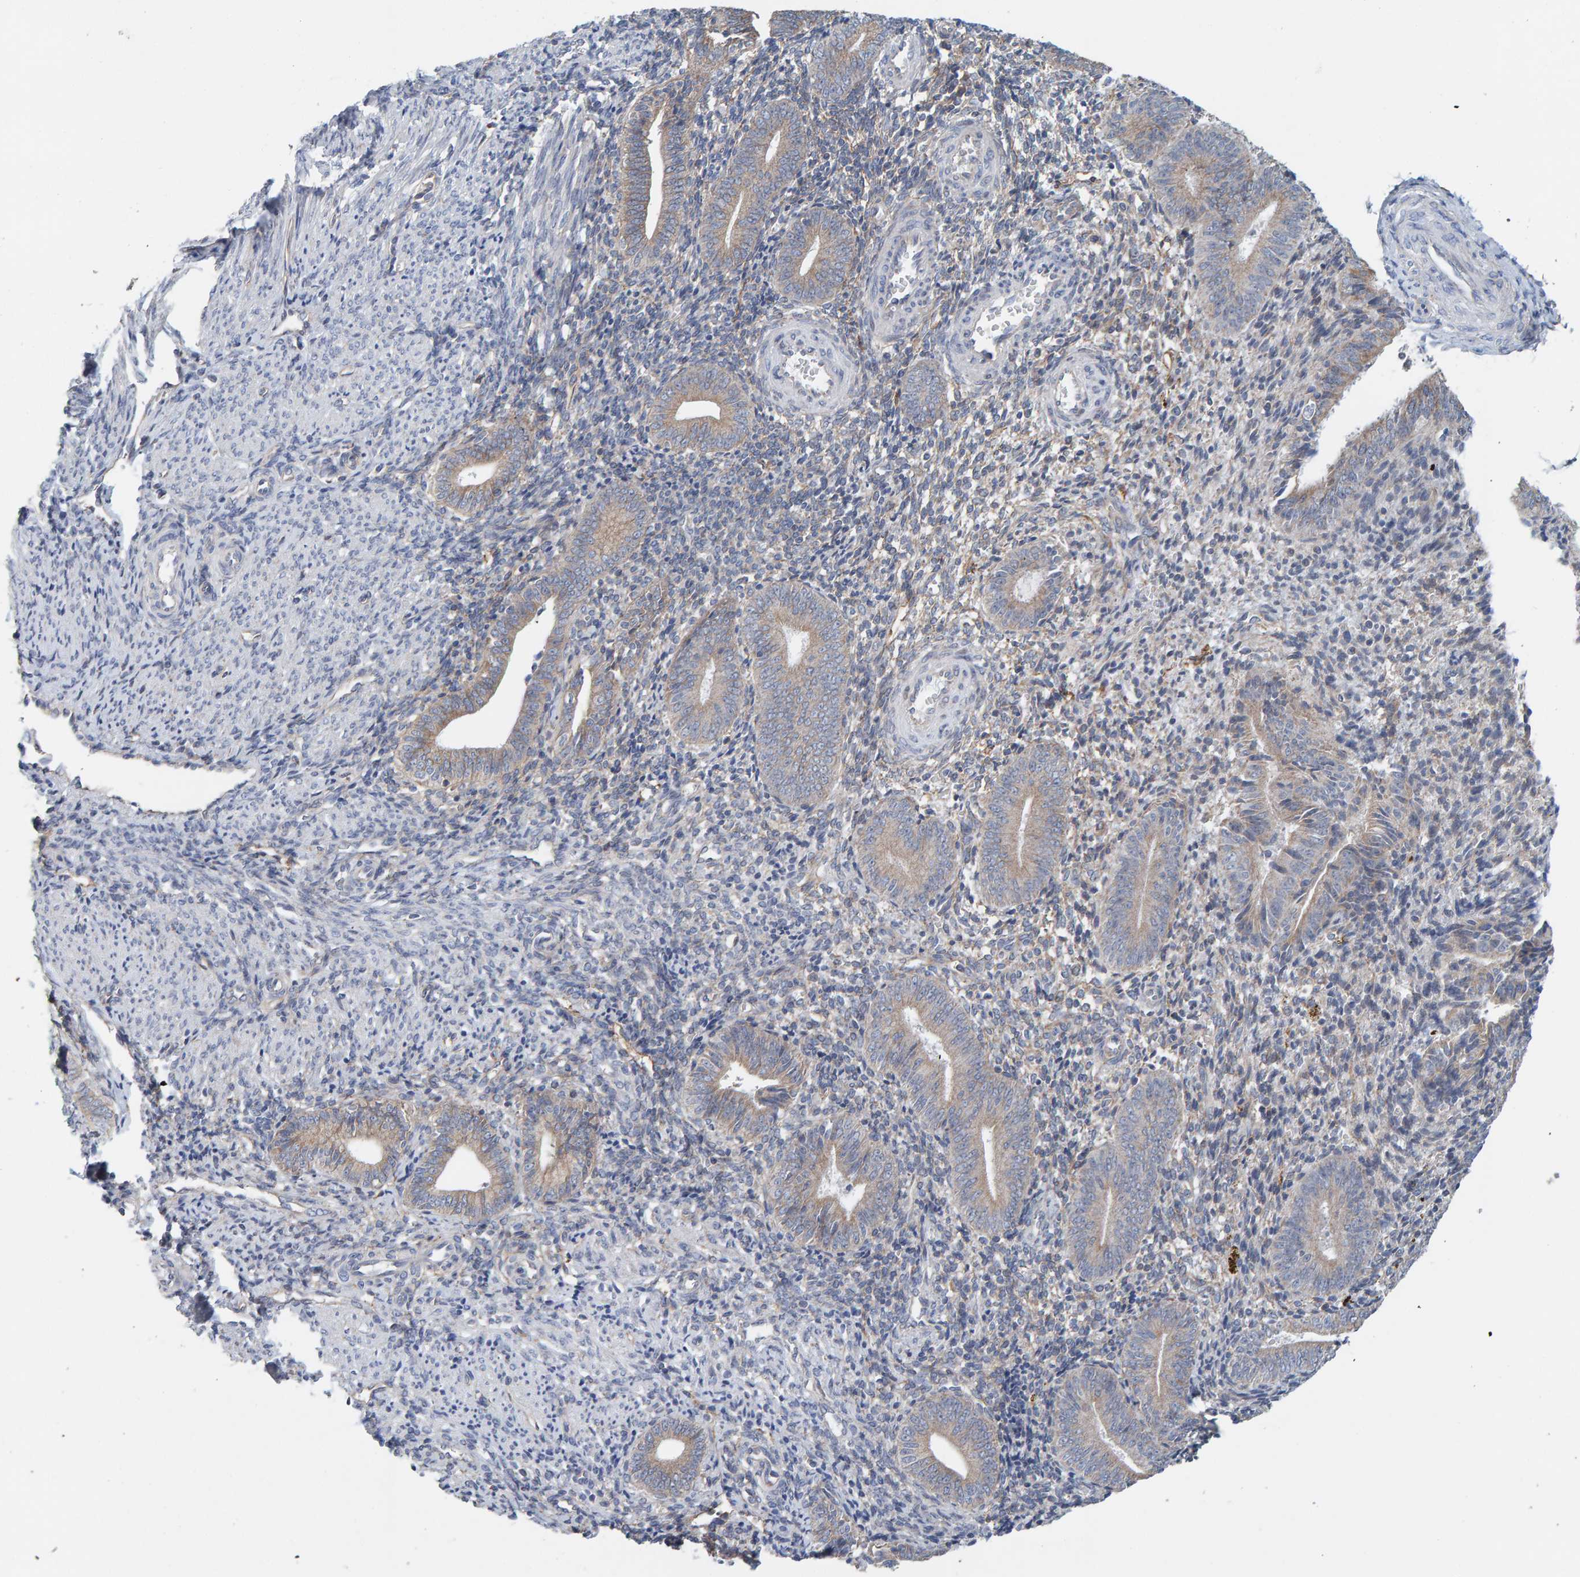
{"staining": {"intensity": "moderate", "quantity": "<25%", "location": "cytoplasmic/membranous"}, "tissue": "endometrium", "cell_type": "Cells in endometrial stroma", "image_type": "normal", "snomed": [{"axis": "morphology", "description": "Normal tissue, NOS"}, {"axis": "topography", "description": "Uterus"}, {"axis": "topography", "description": "Endometrium"}], "caption": "Moderate cytoplasmic/membranous staining is appreciated in approximately <25% of cells in endometrial stroma in unremarkable endometrium. The protein of interest is shown in brown color, while the nuclei are stained blue.", "gene": "RGP1", "patient": {"sex": "female", "age": 33}}